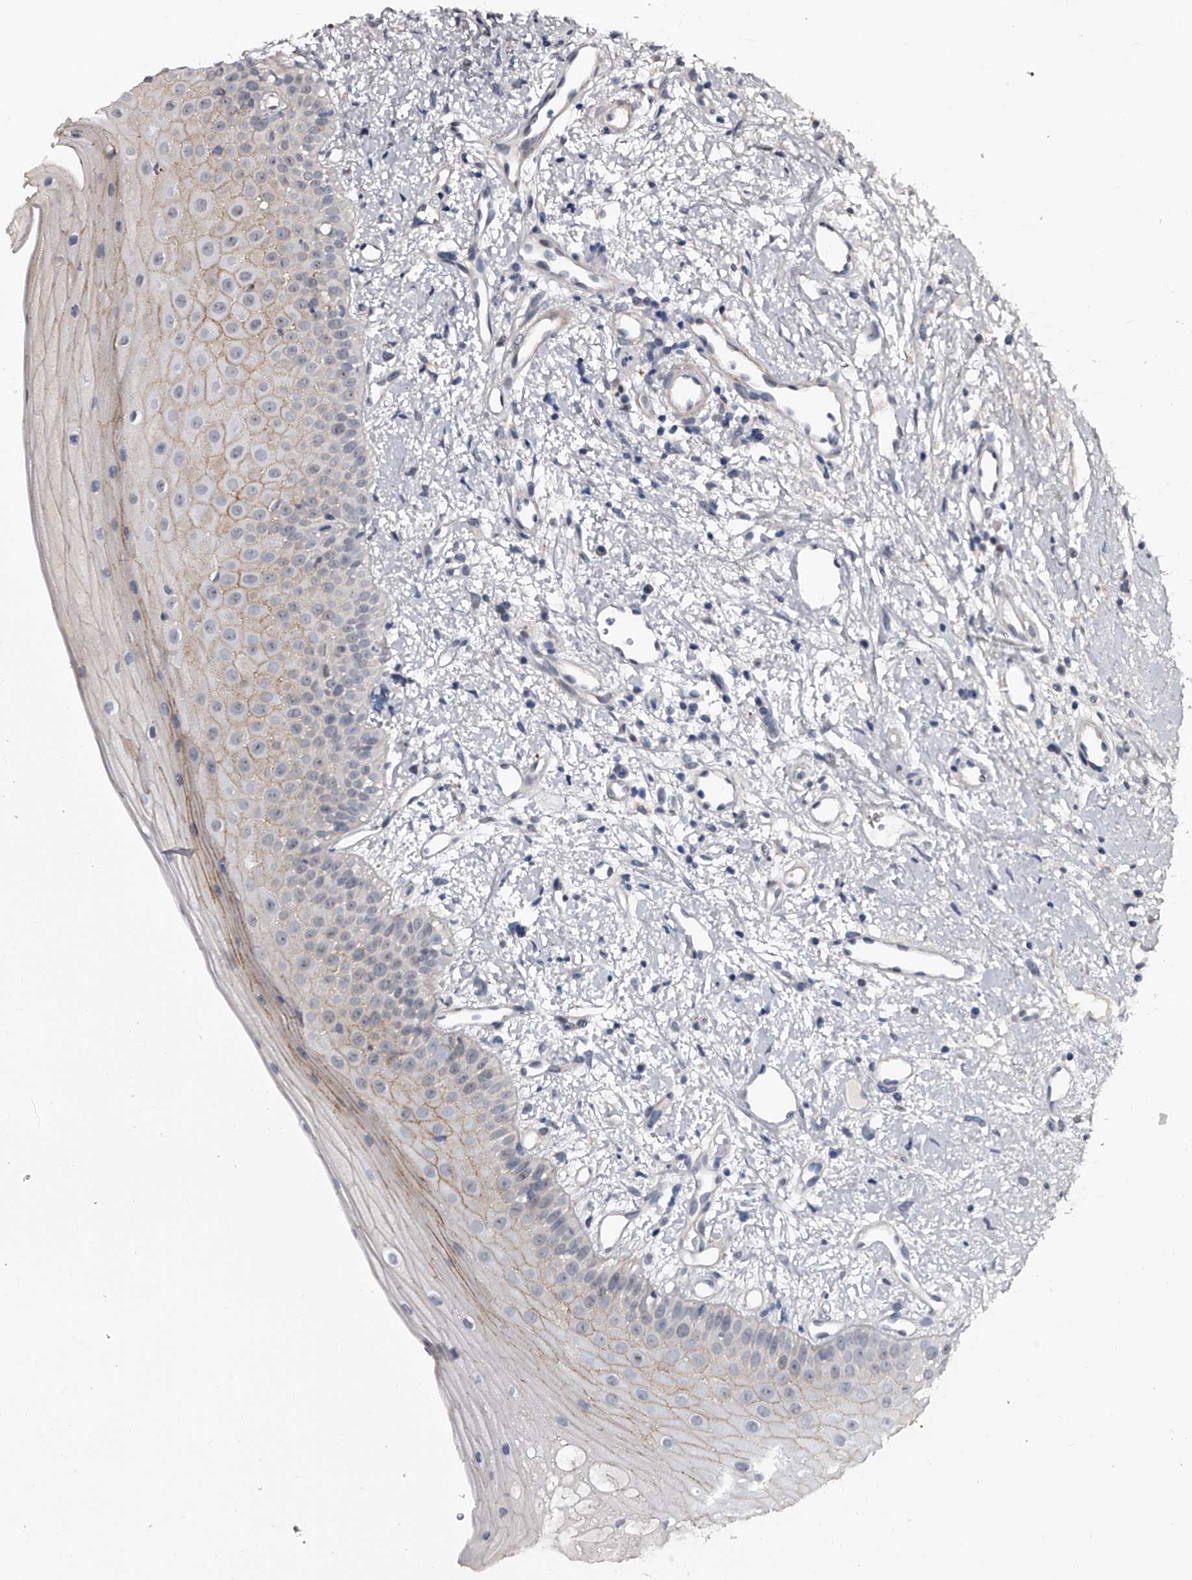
{"staining": {"intensity": "moderate", "quantity": "25%-75%", "location": "cytoplasmic/membranous,nuclear"}, "tissue": "oral mucosa", "cell_type": "Squamous epithelial cells", "image_type": "normal", "snomed": [{"axis": "morphology", "description": "Normal tissue, NOS"}, {"axis": "topography", "description": "Oral tissue"}], "caption": "Immunohistochemical staining of normal oral mucosa shows medium levels of moderate cytoplasmic/membranous,nuclear staining in about 25%-75% of squamous epithelial cells. (IHC, brightfield microscopy, high magnification).", "gene": "MDN1", "patient": {"sex": "female", "age": 63}}